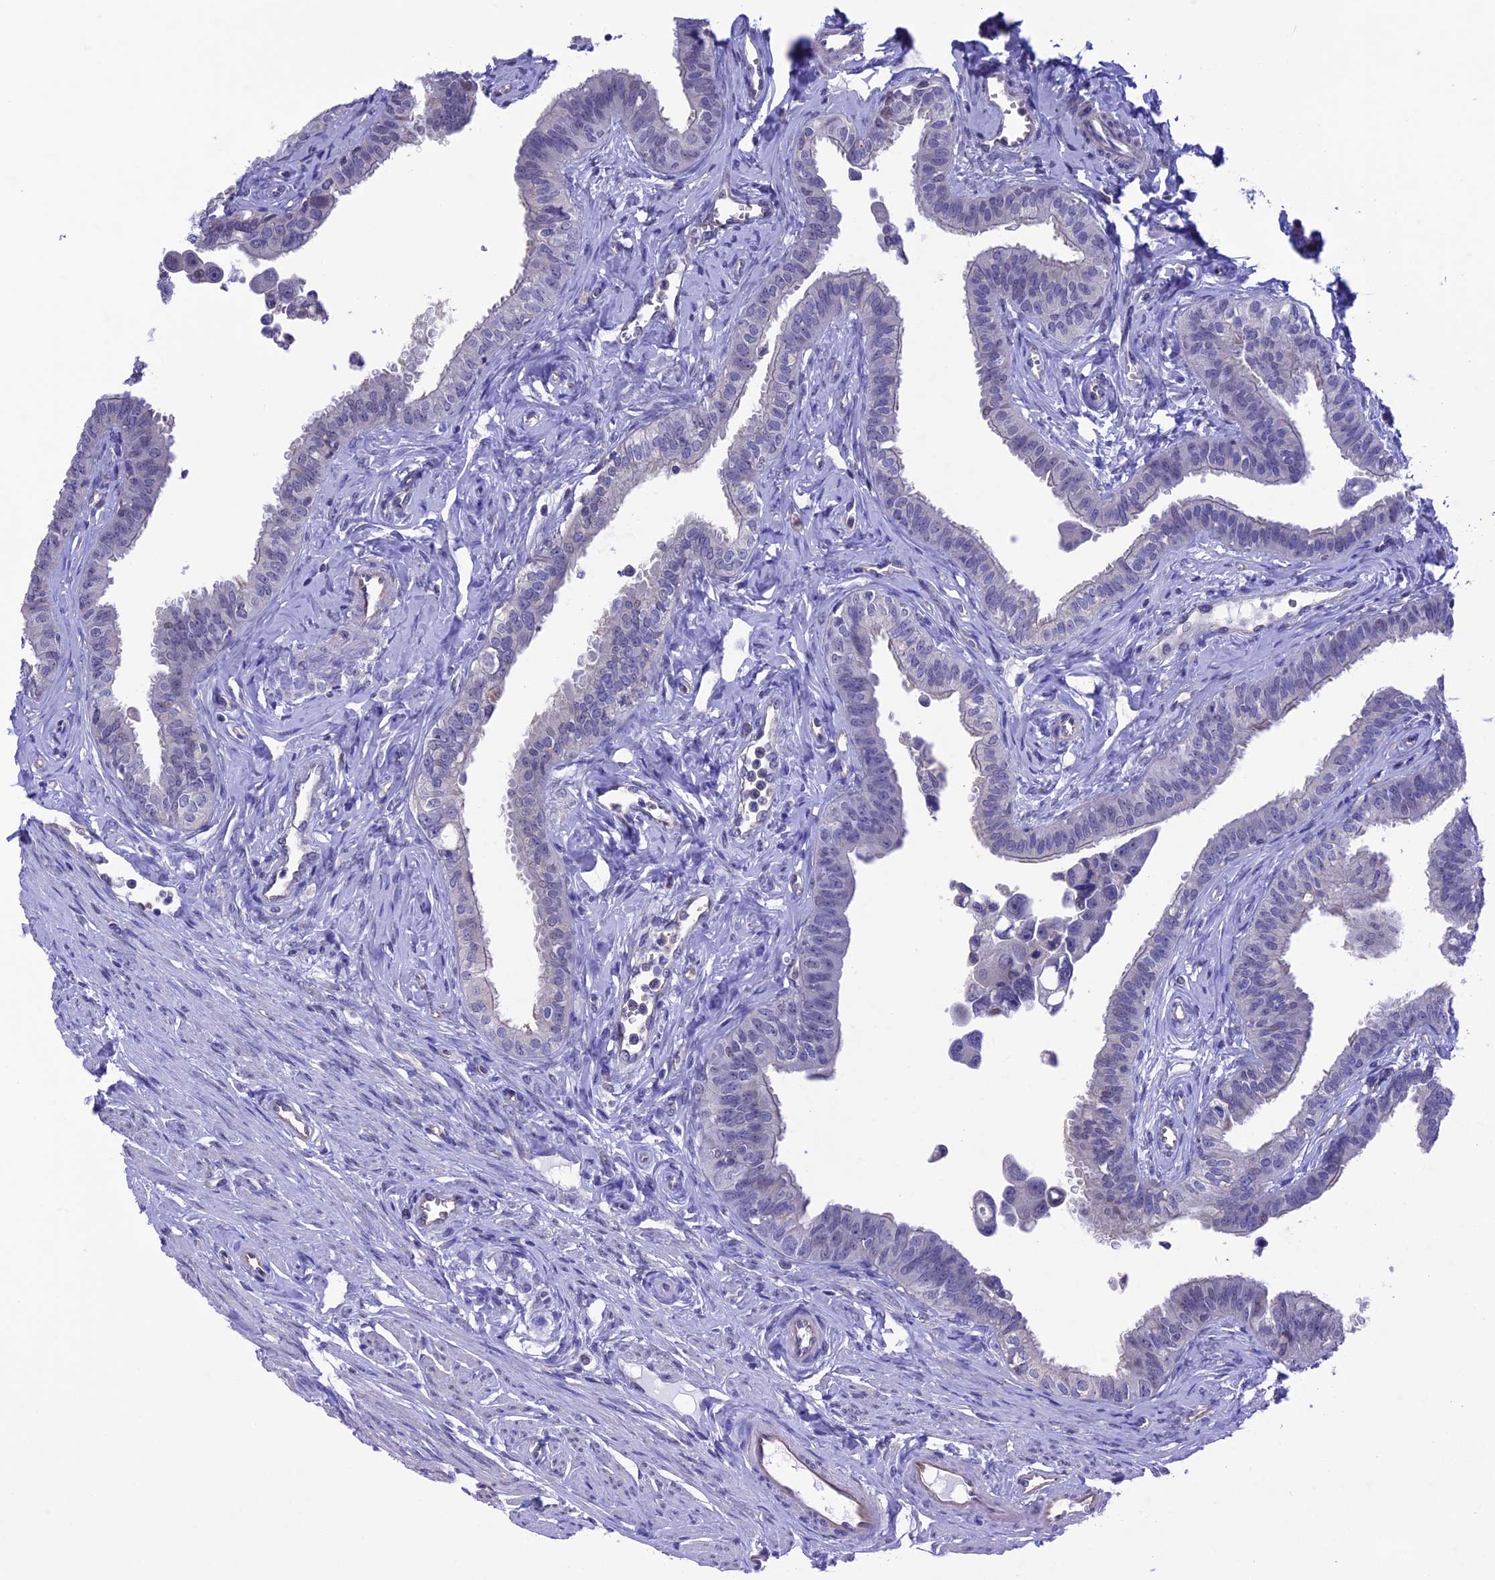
{"staining": {"intensity": "weak", "quantity": "<25%", "location": "nuclear"}, "tissue": "fallopian tube", "cell_type": "Glandular cells", "image_type": "normal", "snomed": [{"axis": "morphology", "description": "Normal tissue, NOS"}, {"axis": "morphology", "description": "Carcinoma, NOS"}, {"axis": "topography", "description": "Fallopian tube"}, {"axis": "topography", "description": "Ovary"}], "caption": "Immunohistochemistry micrograph of unremarkable fallopian tube stained for a protein (brown), which displays no expression in glandular cells.", "gene": "SLC1A6", "patient": {"sex": "female", "age": 59}}